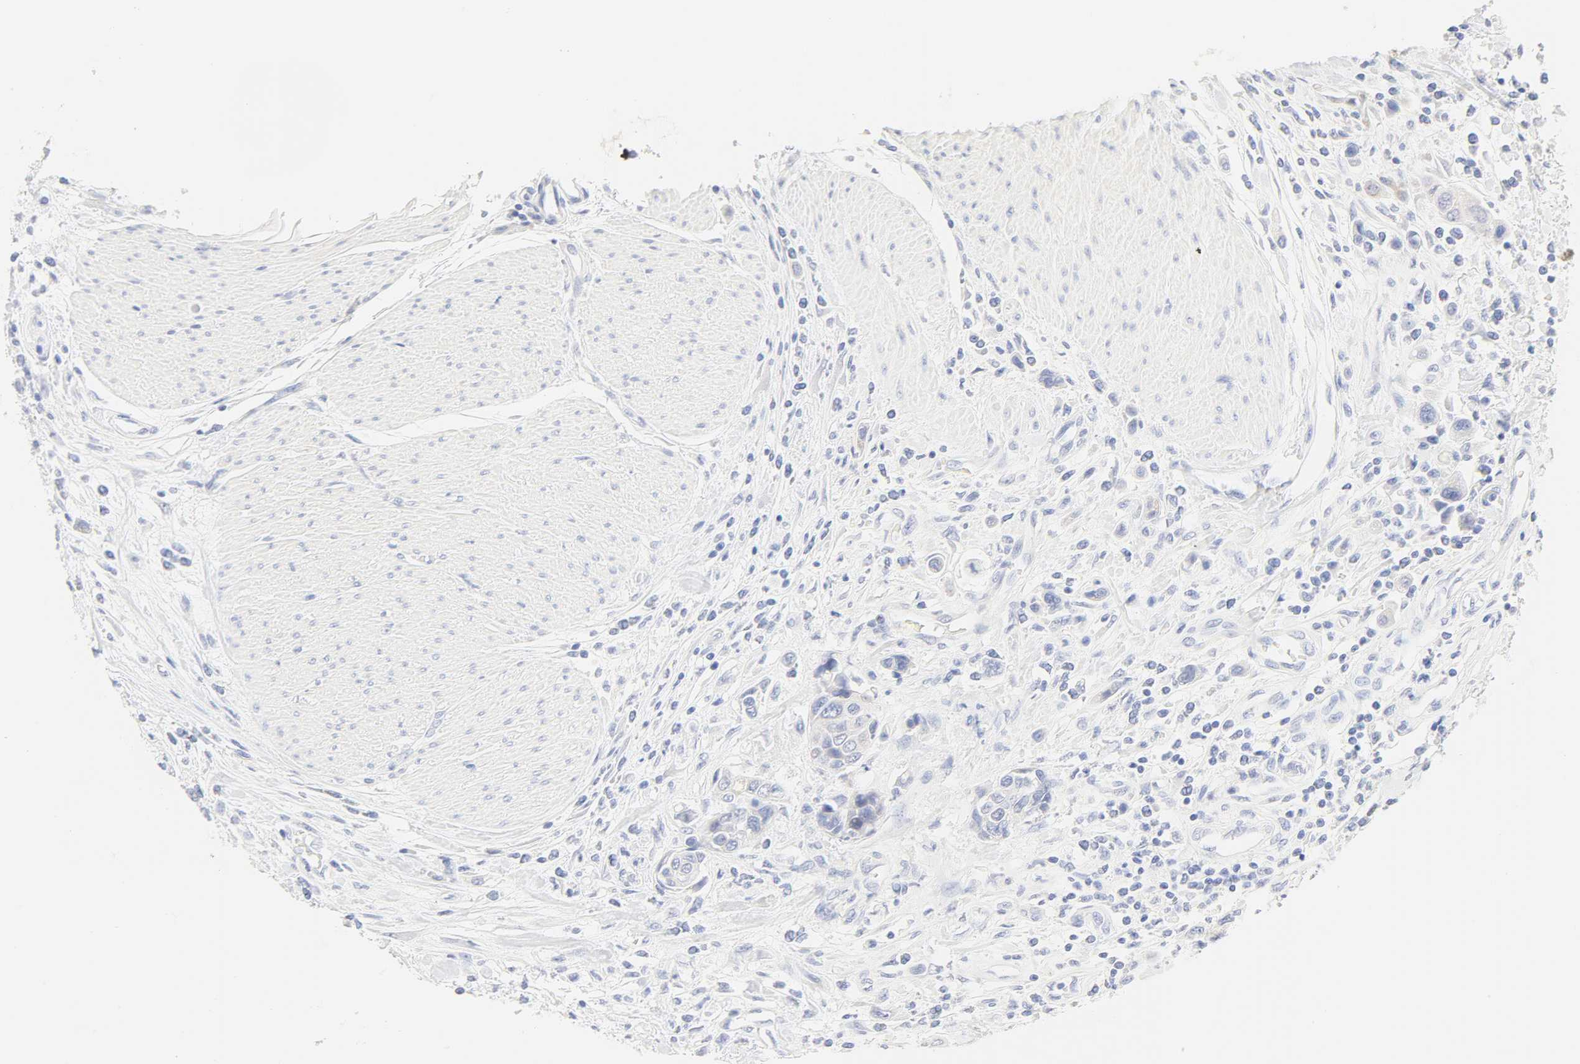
{"staining": {"intensity": "negative", "quantity": "none", "location": "none"}, "tissue": "urothelial cancer", "cell_type": "Tumor cells", "image_type": "cancer", "snomed": [{"axis": "morphology", "description": "Urothelial carcinoma, High grade"}, {"axis": "topography", "description": "Urinary bladder"}], "caption": "A histopathology image of human urothelial cancer is negative for staining in tumor cells.", "gene": "SLCO1B3", "patient": {"sex": "male", "age": 50}}